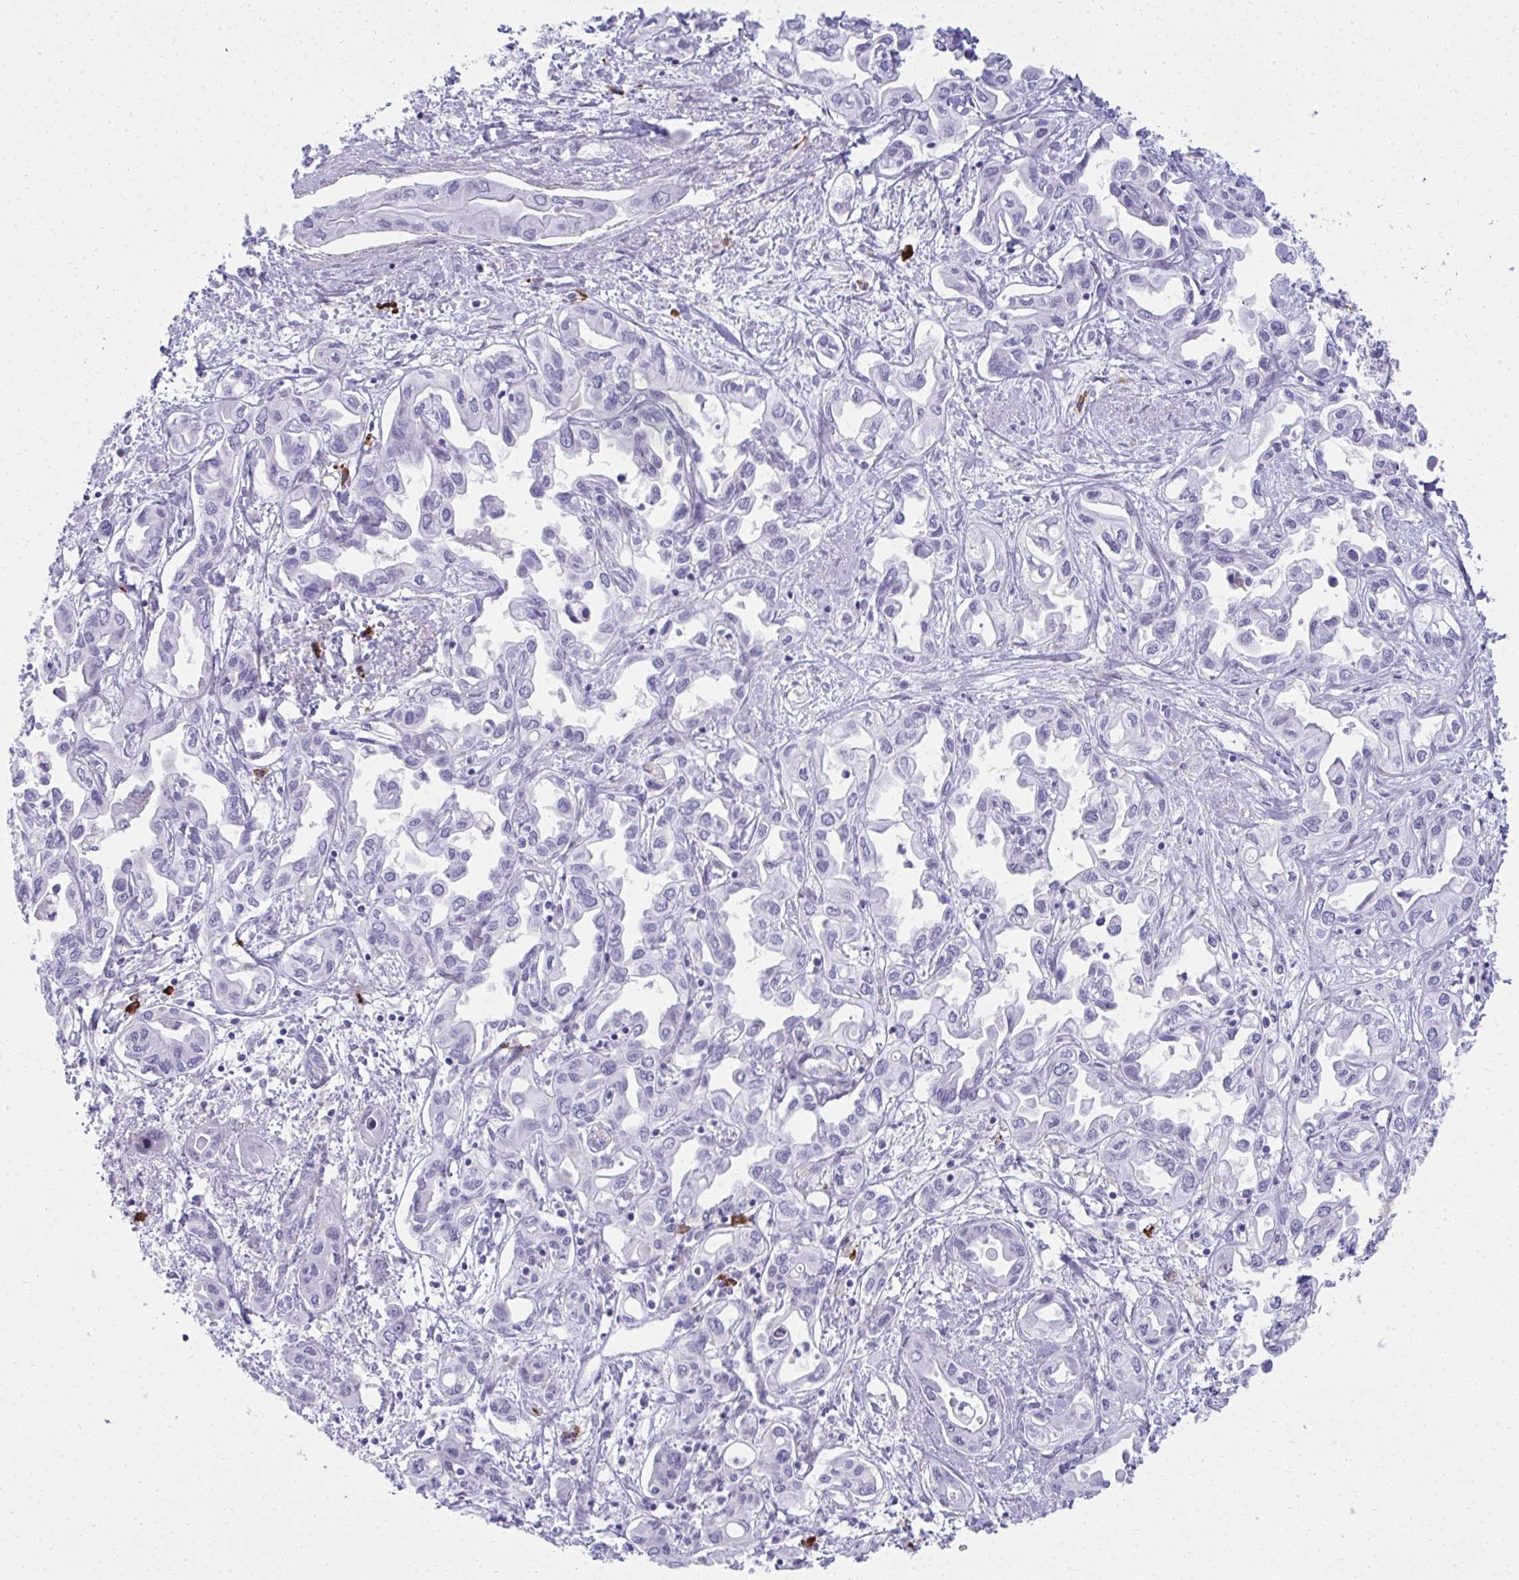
{"staining": {"intensity": "negative", "quantity": "none", "location": "none"}, "tissue": "liver cancer", "cell_type": "Tumor cells", "image_type": "cancer", "snomed": [{"axis": "morphology", "description": "Cholangiocarcinoma"}, {"axis": "topography", "description": "Liver"}], "caption": "An immunohistochemistry (IHC) photomicrograph of cholangiocarcinoma (liver) is shown. There is no staining in tumor cells of cholangiocarcinoma (liver). (Stains: DAB immunohistochemistry with hematoxylin counter stain, Microscopy: brightfield microscopy at high magnification).", "gene": "PUS7L", "patient": {"sex": "female", "age": 64}}